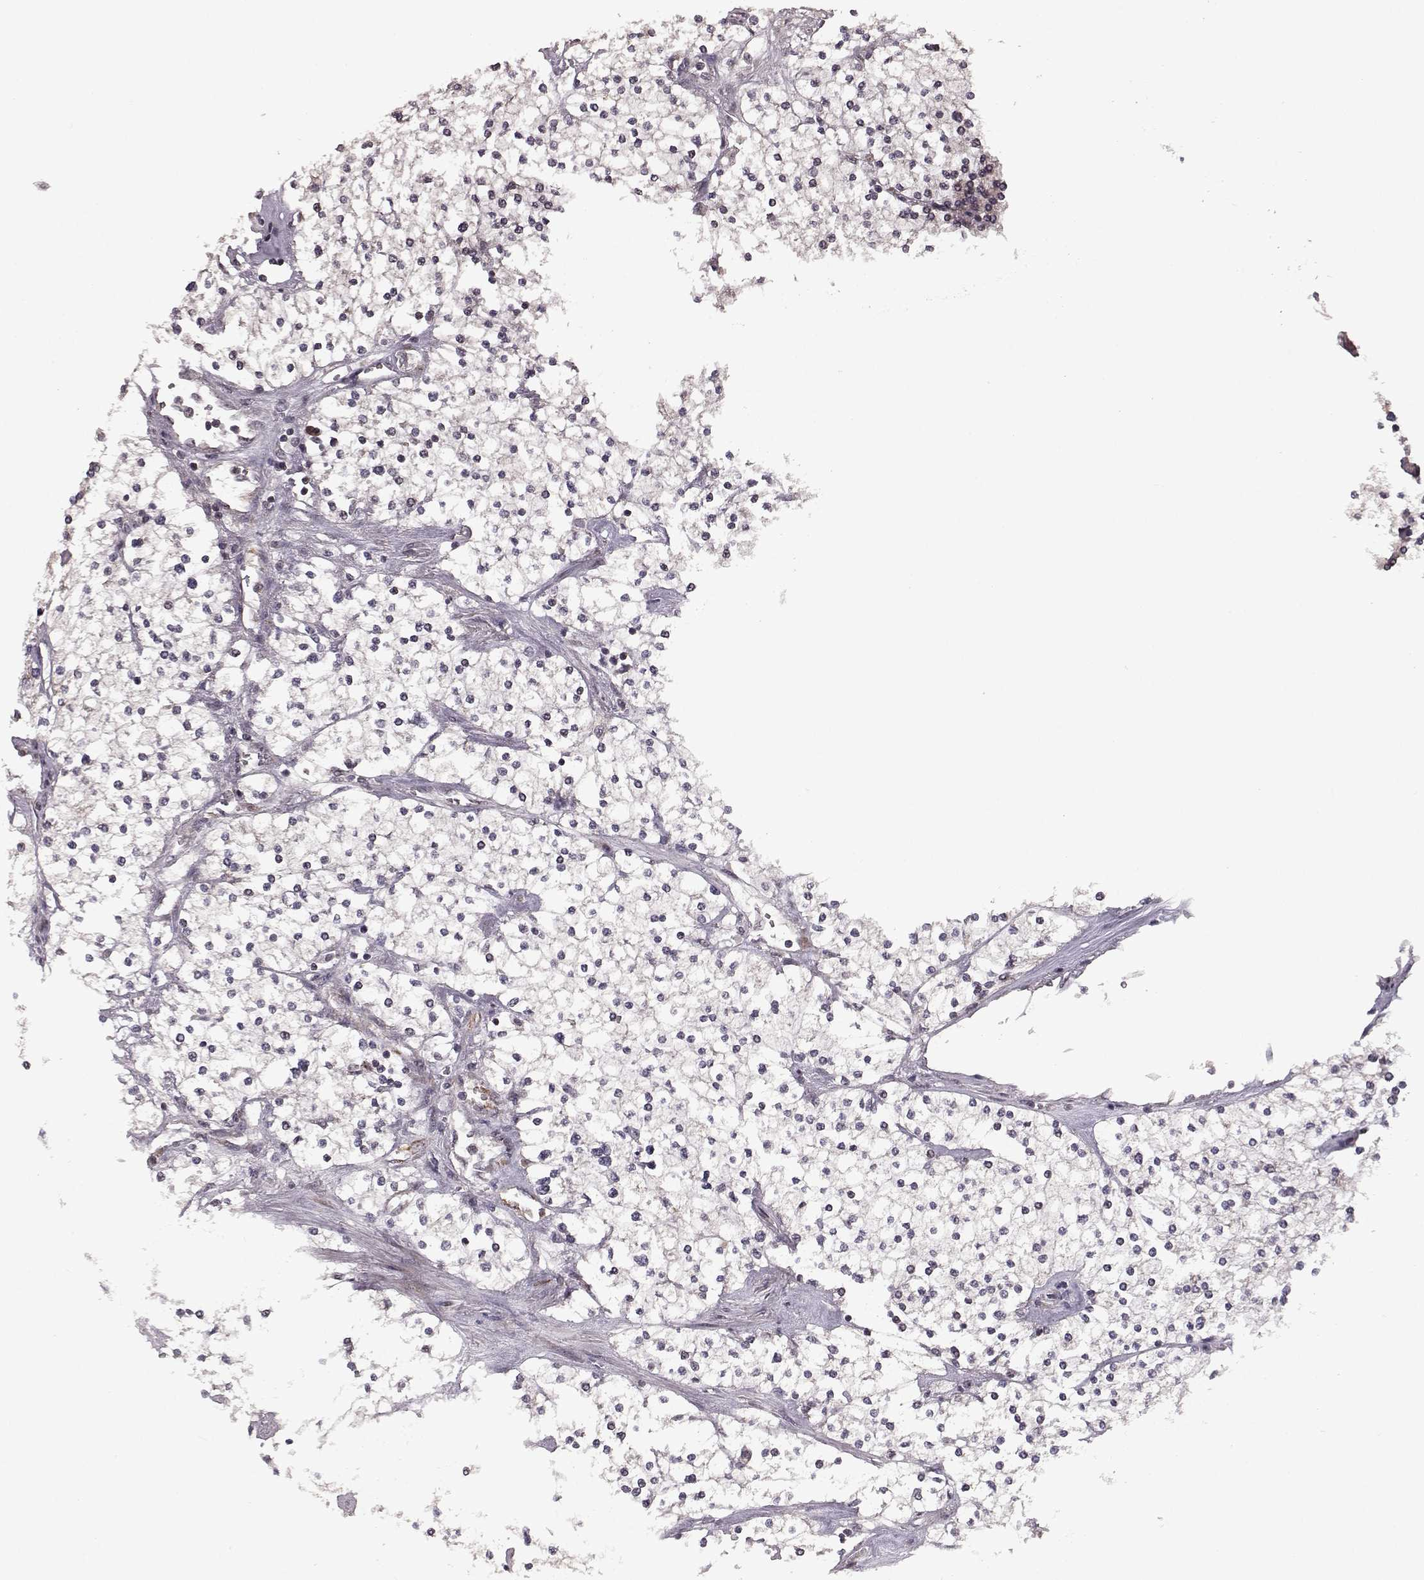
{"staining": {"intensity": "negative", "quantity": "none", "location": "none"}, "tissue": "renal cancer", "cell_type": "Tumor cells", "image_type": "cancer", "snomed": [{"axis": "morphology", "description": "Adenocarcinoma, NOS"}, {"axis": "topography", "description": "Kidney"}], "caption": "High power microscopy histopathology image of an IHC image of renal cancer, revealing no significant staining in tumor cells.", "gene": "ELOVL5", "patient": {"sex": "male", "age": 80}}